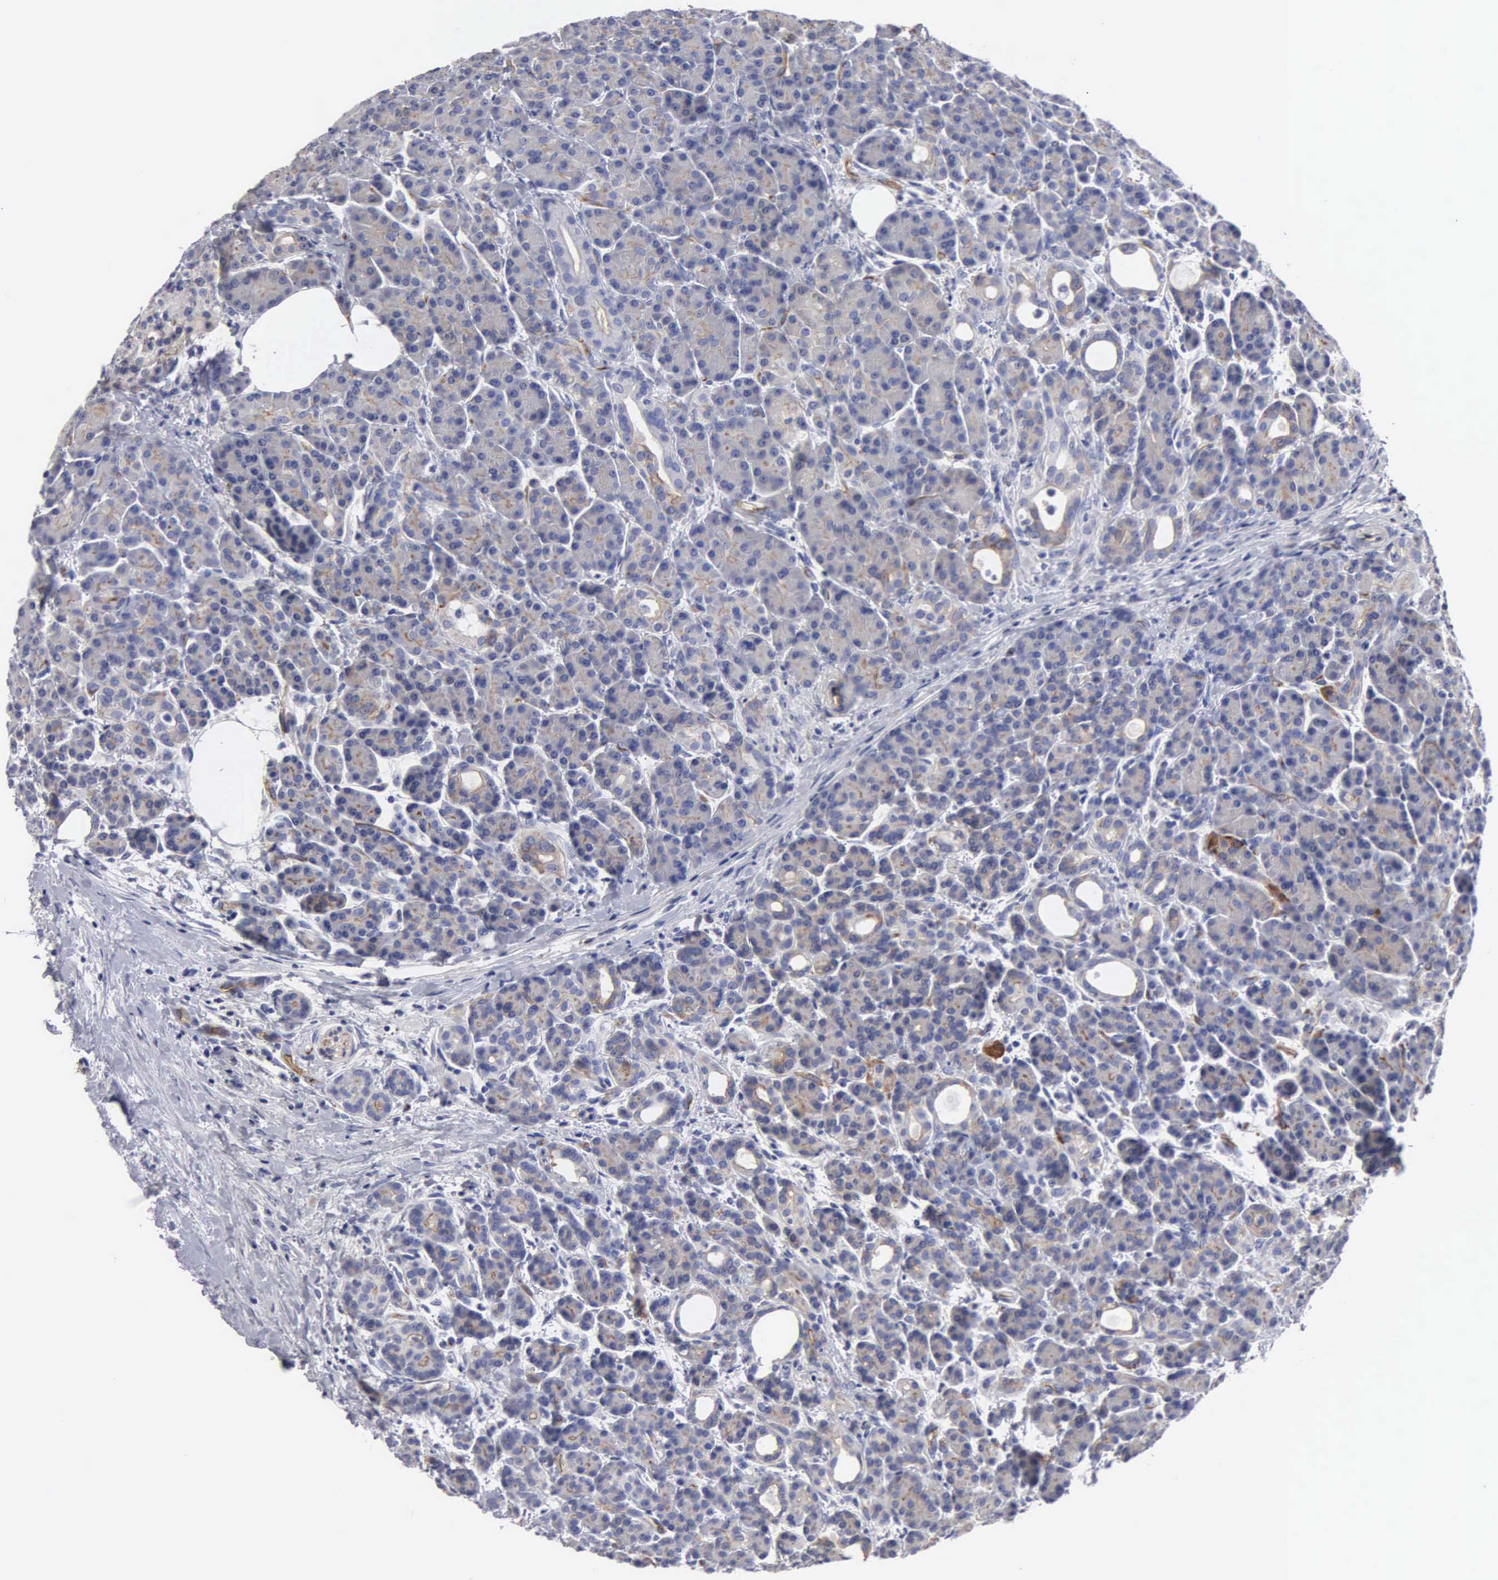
{"staining": {"intensity": "weak", "quantity": "25%-75%", "location": "cytoplasmic/membranous"}, "tissue": "pancreas", "cell_type": "Exocrine glandular cells", "image_type": "normal", "snomed": [{"axis": "morphology", "description": "Normal tissue, NOS"}, {"axis": "topography", "description": "Pancreas"}], "caption": "A low amount of weak cytoplasmic/membranous positivity is identified in approximately 25%-75% of exocrine glandular cells in unremarkable pancreas. (brown staining indicates protein expression, while blue staining denotes nuclei).", "gene": "RDX", "patient": {"sex": "female", "age": 77}}